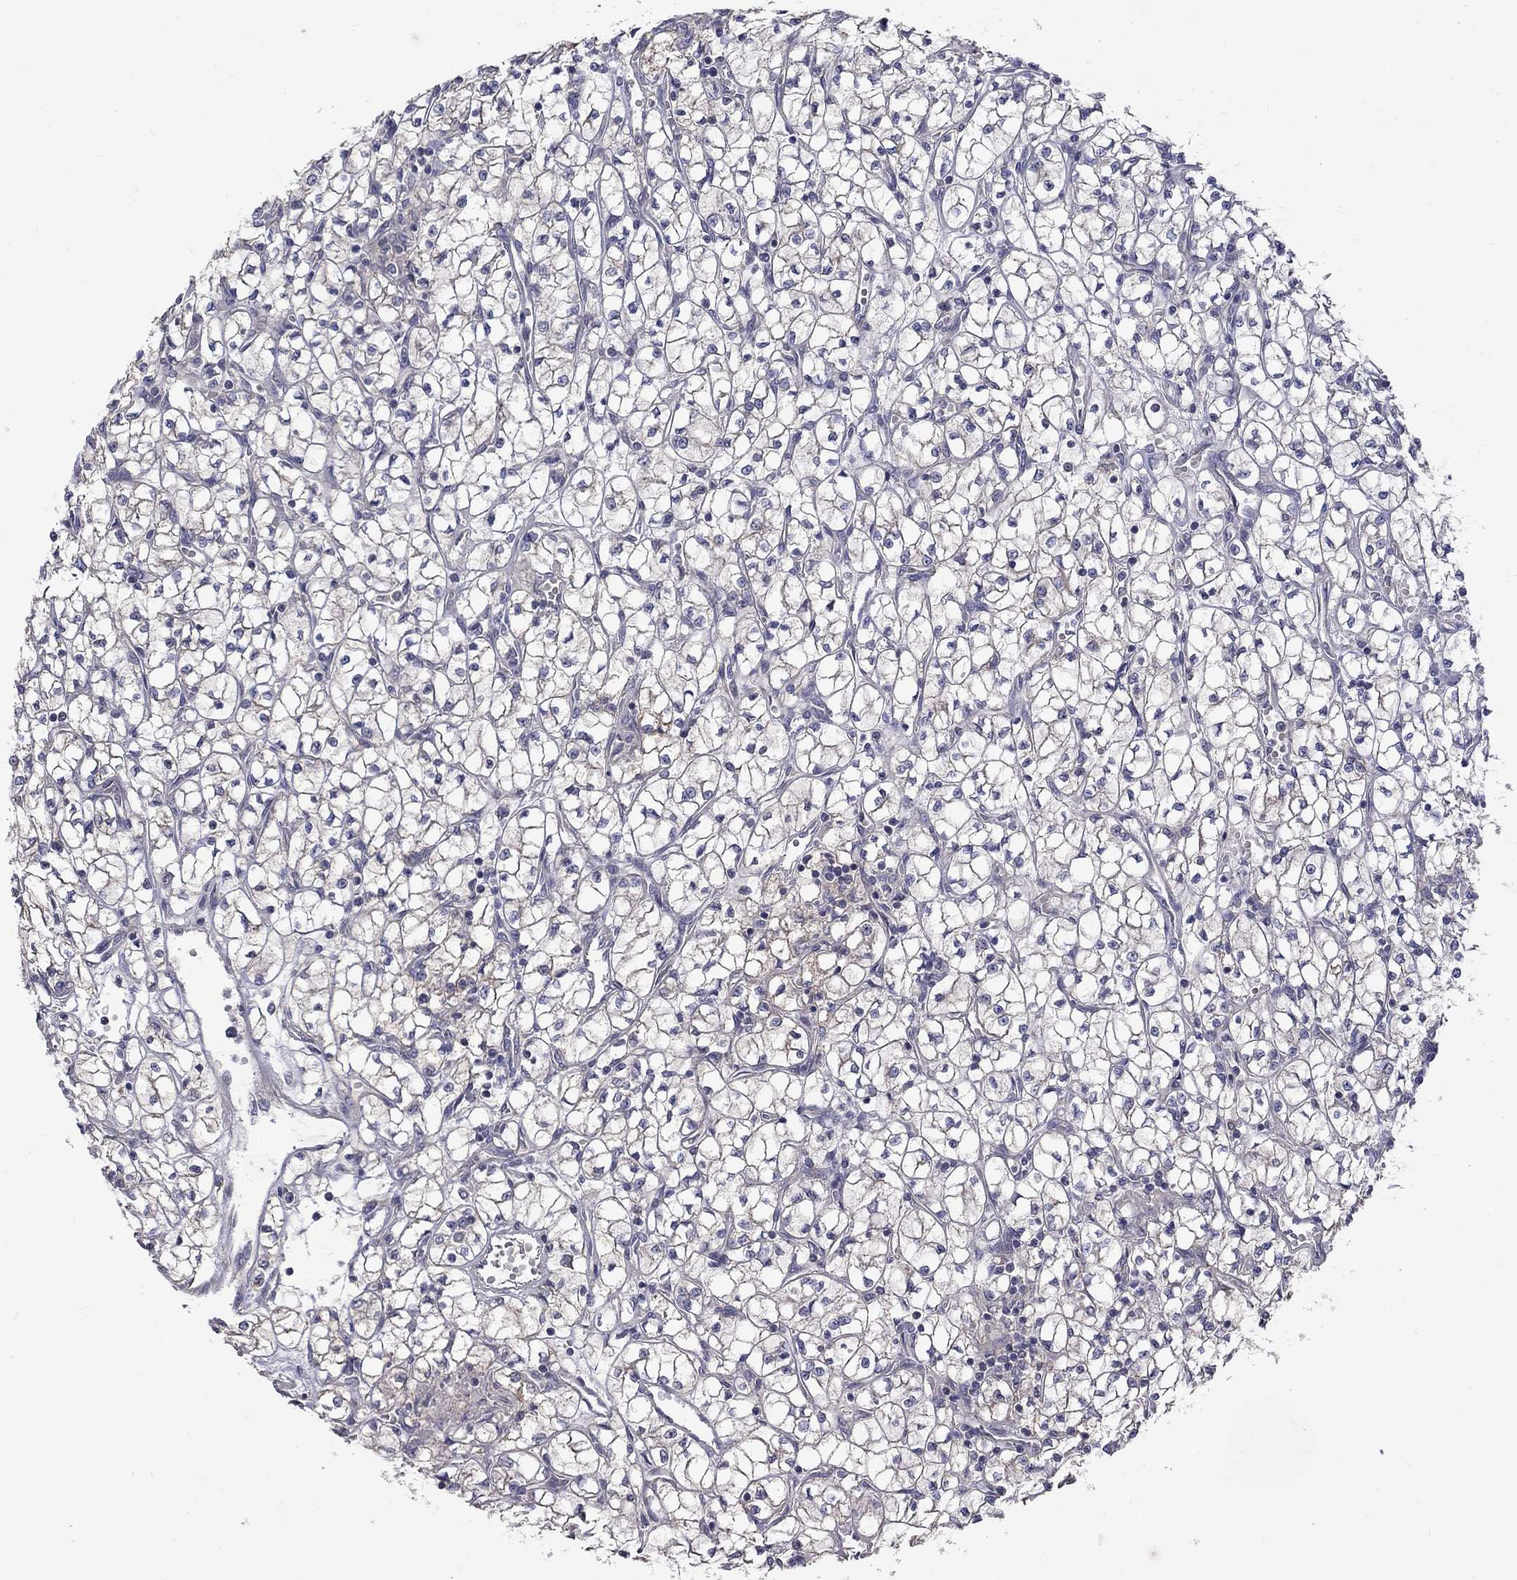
{"staining": {"intensity": "negative", "quantity": "none", "location": "none"}, "tissue": "renal cancer", "cell_type": "Tumor cells", "image_type": "cancer", "snomed": [{"axis": "morphology", "description": "Adenocarcinoma, NOS"}, {"axis": "topography", "description": "Kidney"}], "caption": "Photomicrograph shows no protein staining in tumor cells of renal cancer (adenocarcinoma) tissue. (DAB (3,3'-diaminobenzidine) immunohistochemistry (IHC) visualized using brightfield microscopy, high magnification).", "gene": "SLC39A14", "patient": {"sex": "female", "age": 64}}